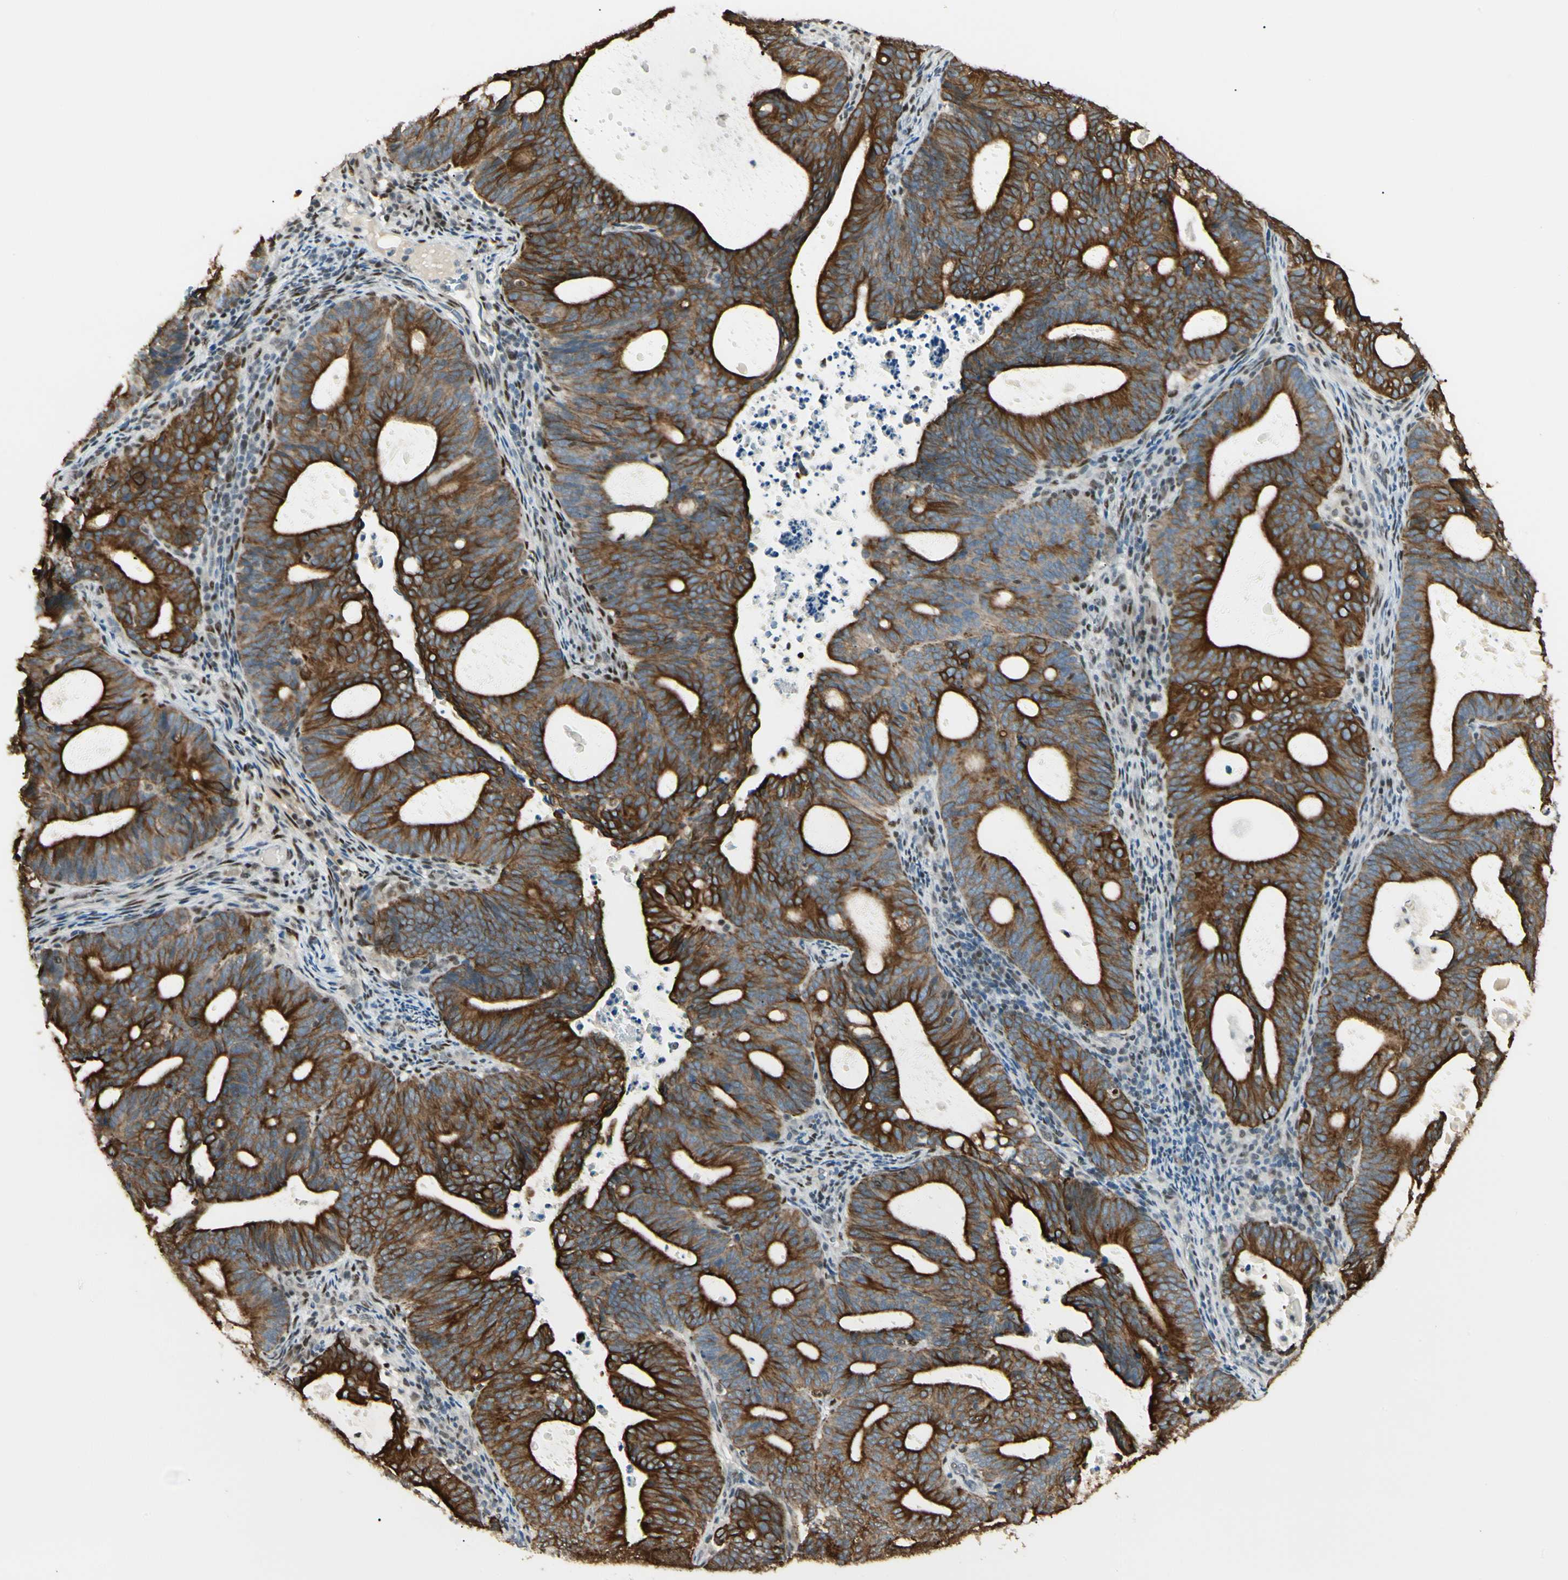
{"staining": {"intensity": "strong", "quantity": ">75%", "location": "cytoplasmic/membranous"}, "tissue": "endometrial cancer", "cell_type": "Tumor cells", "image_type": "cancer", "snomed": [{"axis": "morphology", "description": "Adenocarcinoma, NOS"}, {"axis": "topography", "description": "Uterus"}], "caption": "Immunohistochemistry micrograph of neoplastic tissue: adenocarcinoma (endometrial) stained using IHC exhibits high levels of strong protein expression localized specifically in the cytoplasmic/membranous of tumor cells, appearing as a cytoplasmic/membranous brown color.", "gene": "ATXN1", "patient": {"sex": "female", "age": 83}}